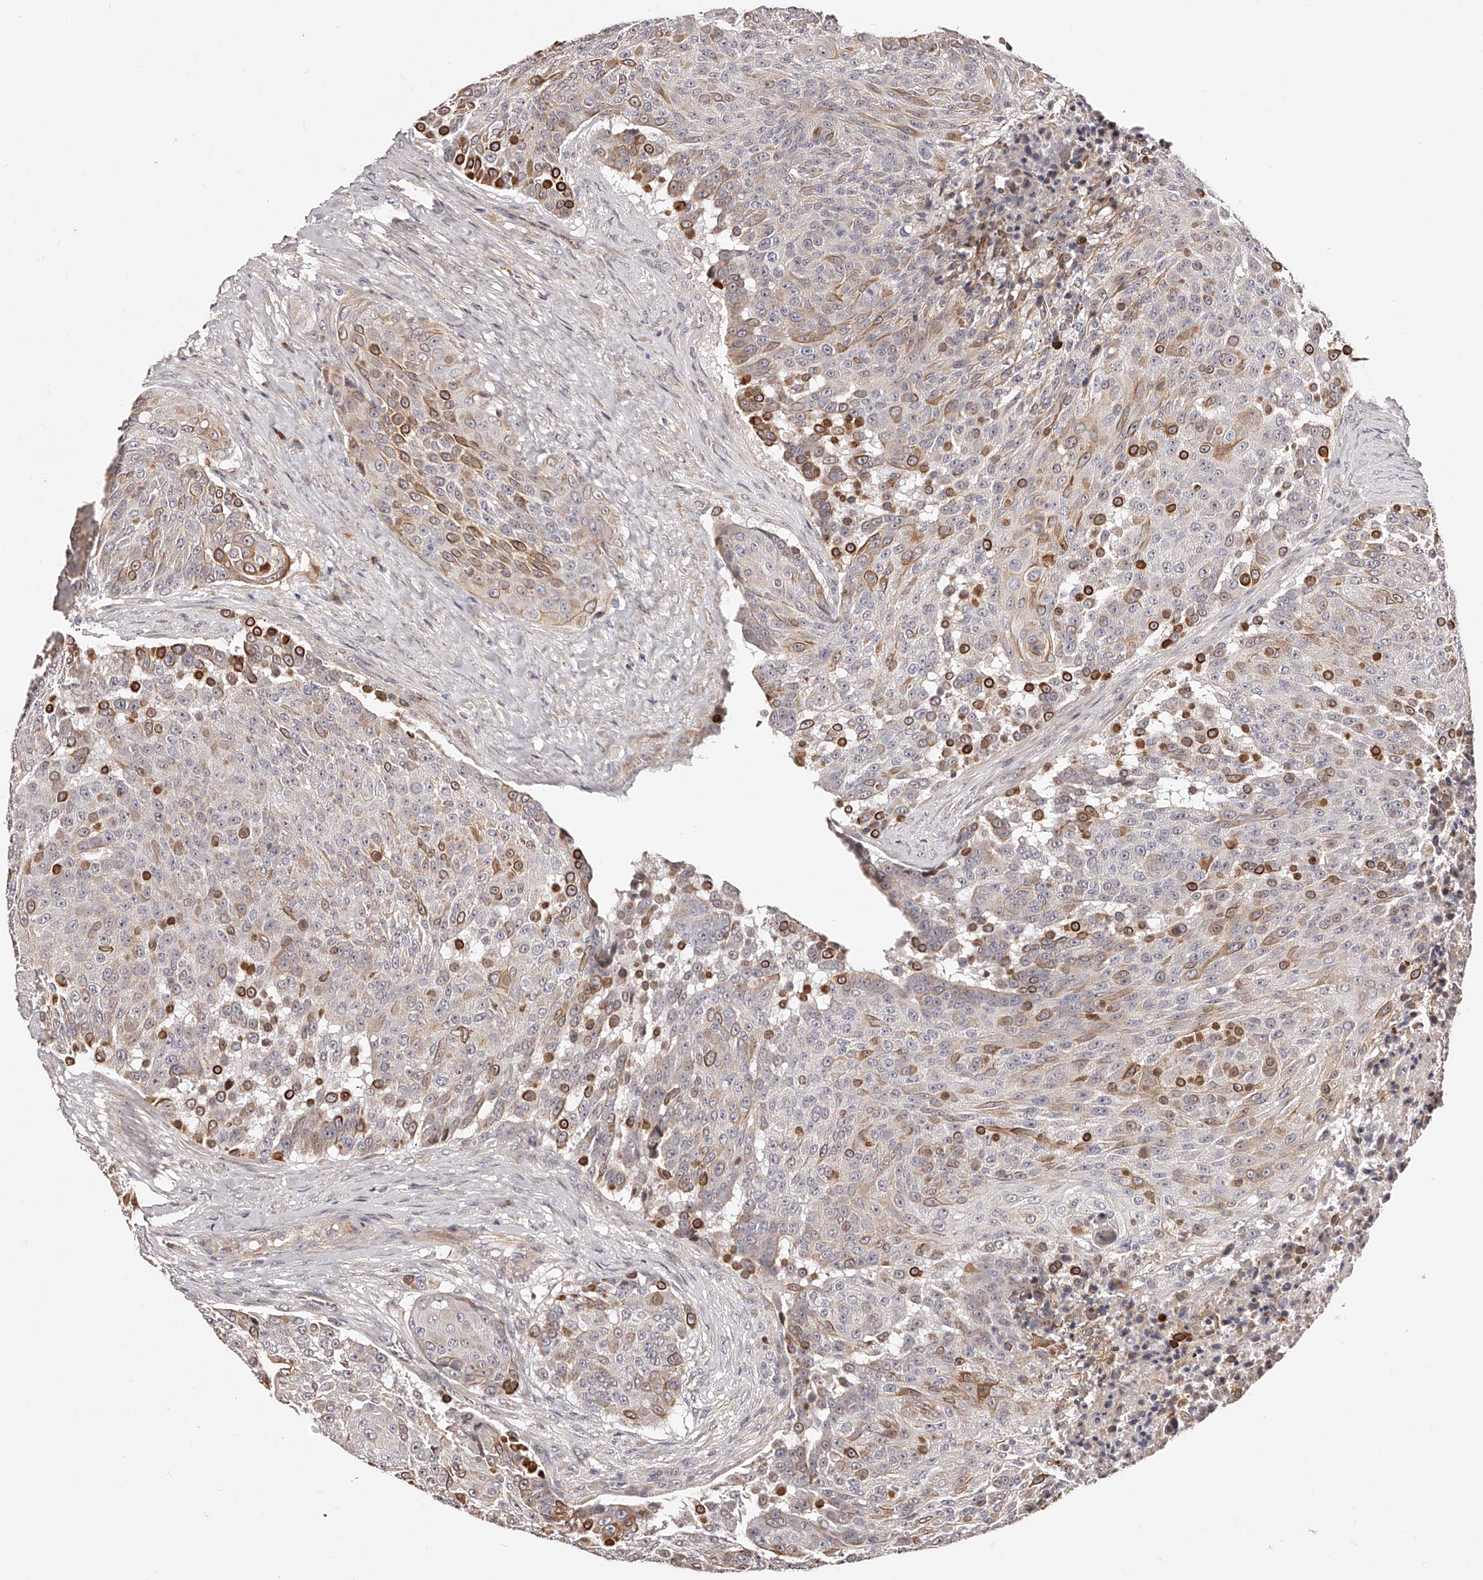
{"staining": {"intensity": "strong", "quantity": "<25%", "location": "cytoplasmic/membranous"}, "tissue": "urothelial cancer", "cell_type": "Tumor cells", "image_type": "cancer", "snomed": [{"axis": "morphology", "description": "Urothelial carcinoma, High grade"}, {"axis": "topography", "description": "Urinary bladder"}], "caption": "Immunohistochemical staining of urothelial carcinoma (high-grade) reveals medium levels of strong cytoplasmic/membranous protein positivity in about <25% of tumor cells.", "gene": "ZNF502", "patient": {"sex": "female", "age": 63}}